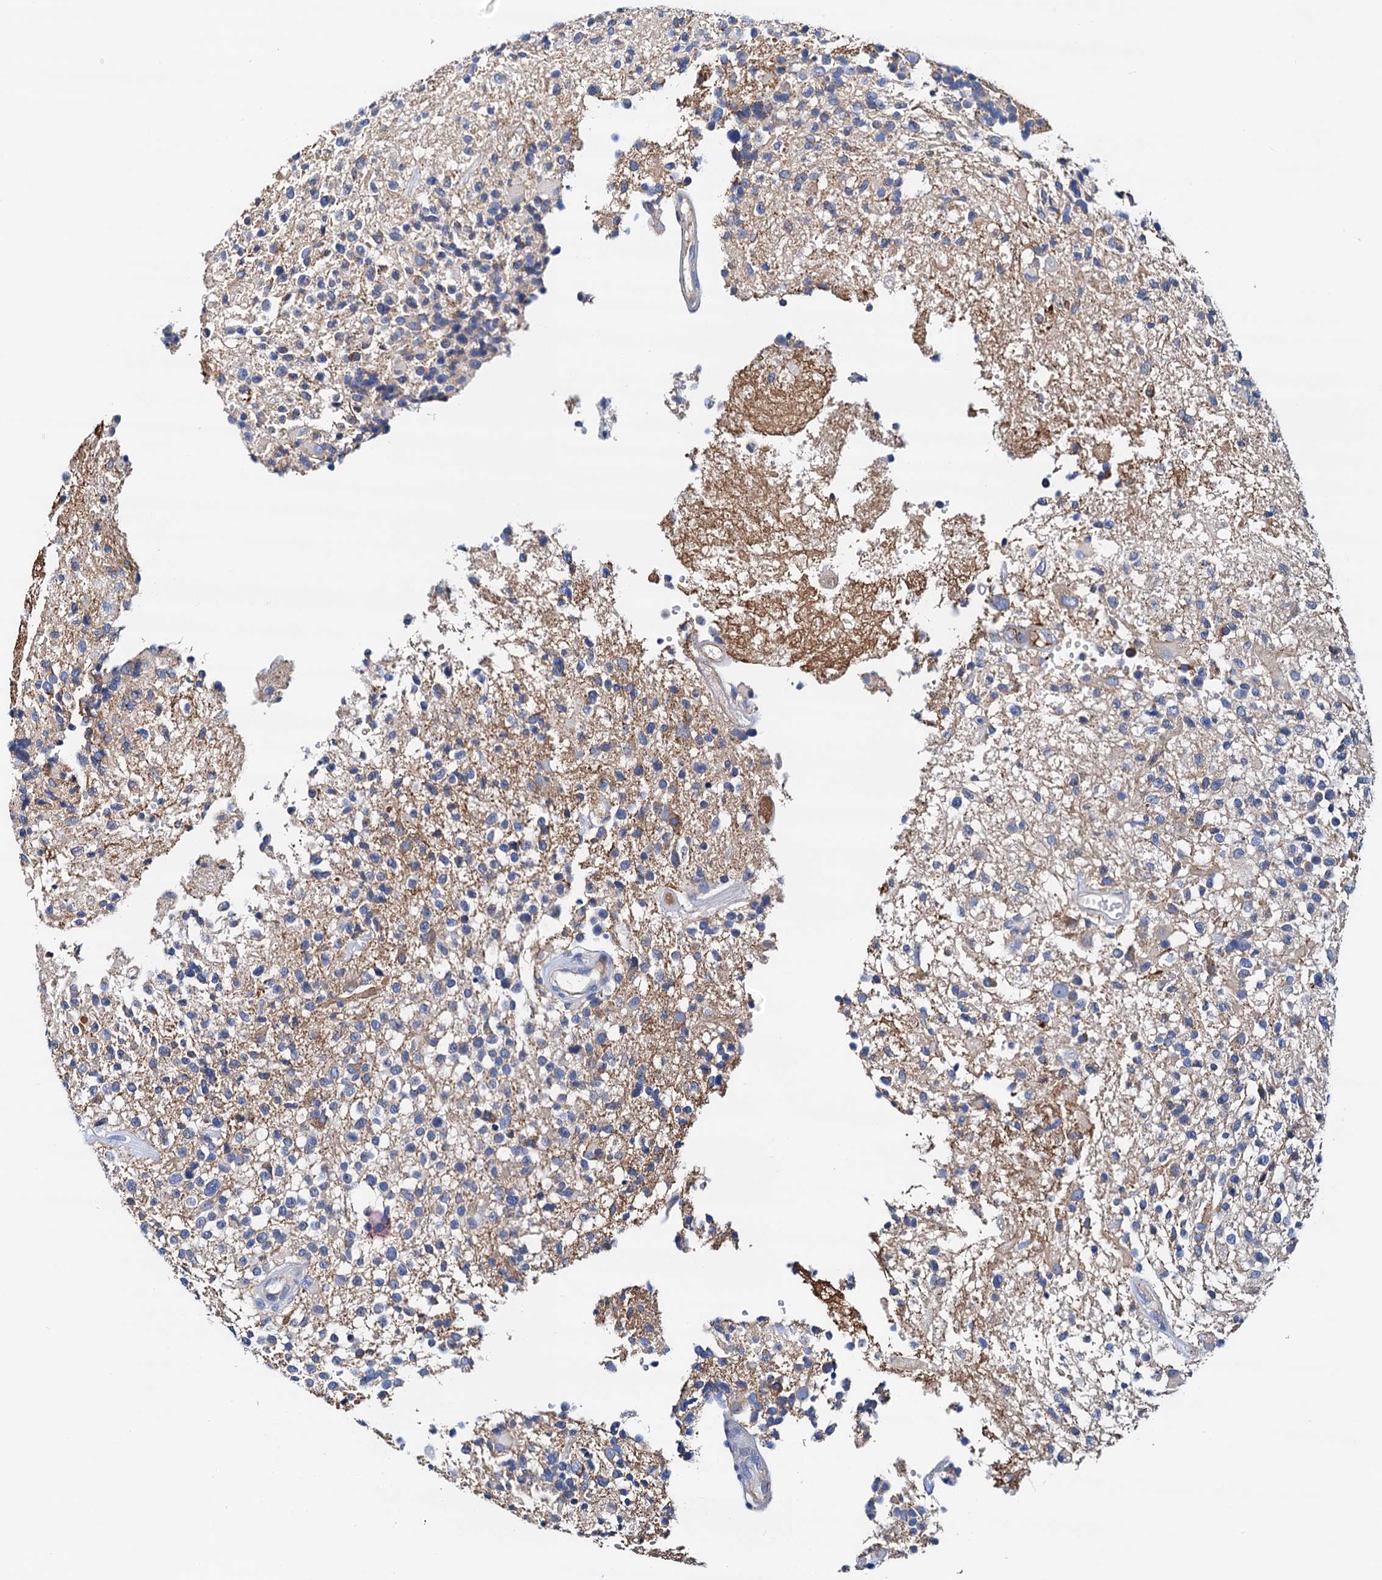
{"staining": {"intensity": "negative", "quantity": "none", "location": "none"}, "tissue": "glioma", "cell_type": "Tumor cells", "image_type": "cancer", "snomed": [{"axis": "morphology", "description": "Glioma, malignant, High grade"}, {"axis": "morphology", "description": "Glioblastoma, NOS"}, {"axis": "topography", "description": "Brain"}], "caption": "An image of high-grade glioma (malignant) stained for a protein shows no brown staining in tumor cells.", "gene": "RASSF9", "patient": {"sex": "male", "age": 60}}